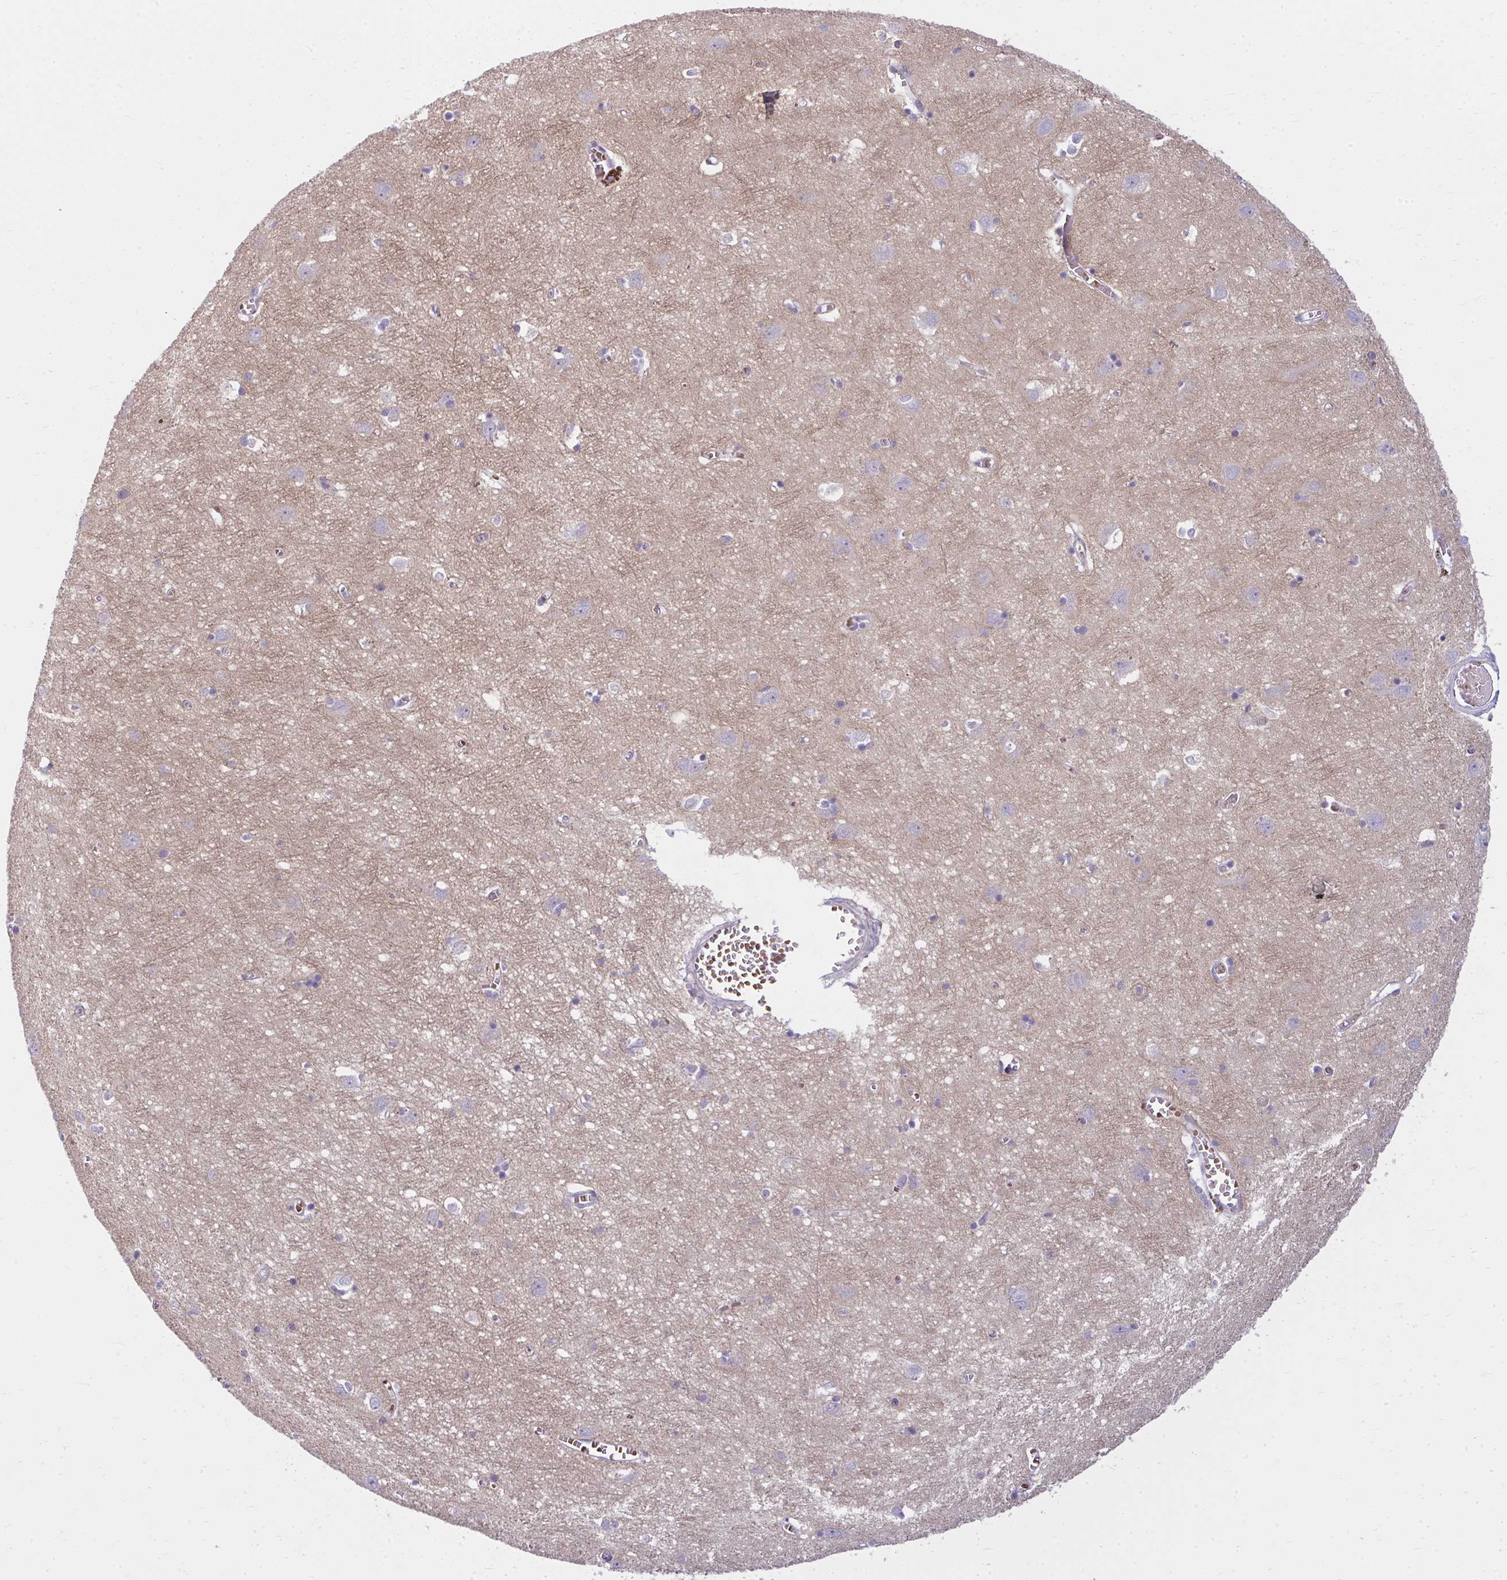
{"staining": {"intensity": "negative", "quantity": "none", "location": "none"}, "tissue": "cerebral cortex", "cell_type": "Endothelial cells", "image_type": "normal", "snomed": [{"axis": "morphology", "description": "Normal tissue, NOS"}, {"axis": "topography", "description": "Cerebral cortex"}], "caption": "IHC of unremarkable human cerebral cortex shows no expression in endothelial cells. The staining is performed using DAB brown chromogen with nuclei counter-stained in using hematoxylin.", "gene": "SLC14A1", "patient": {"sex": "male", "age": 70}}